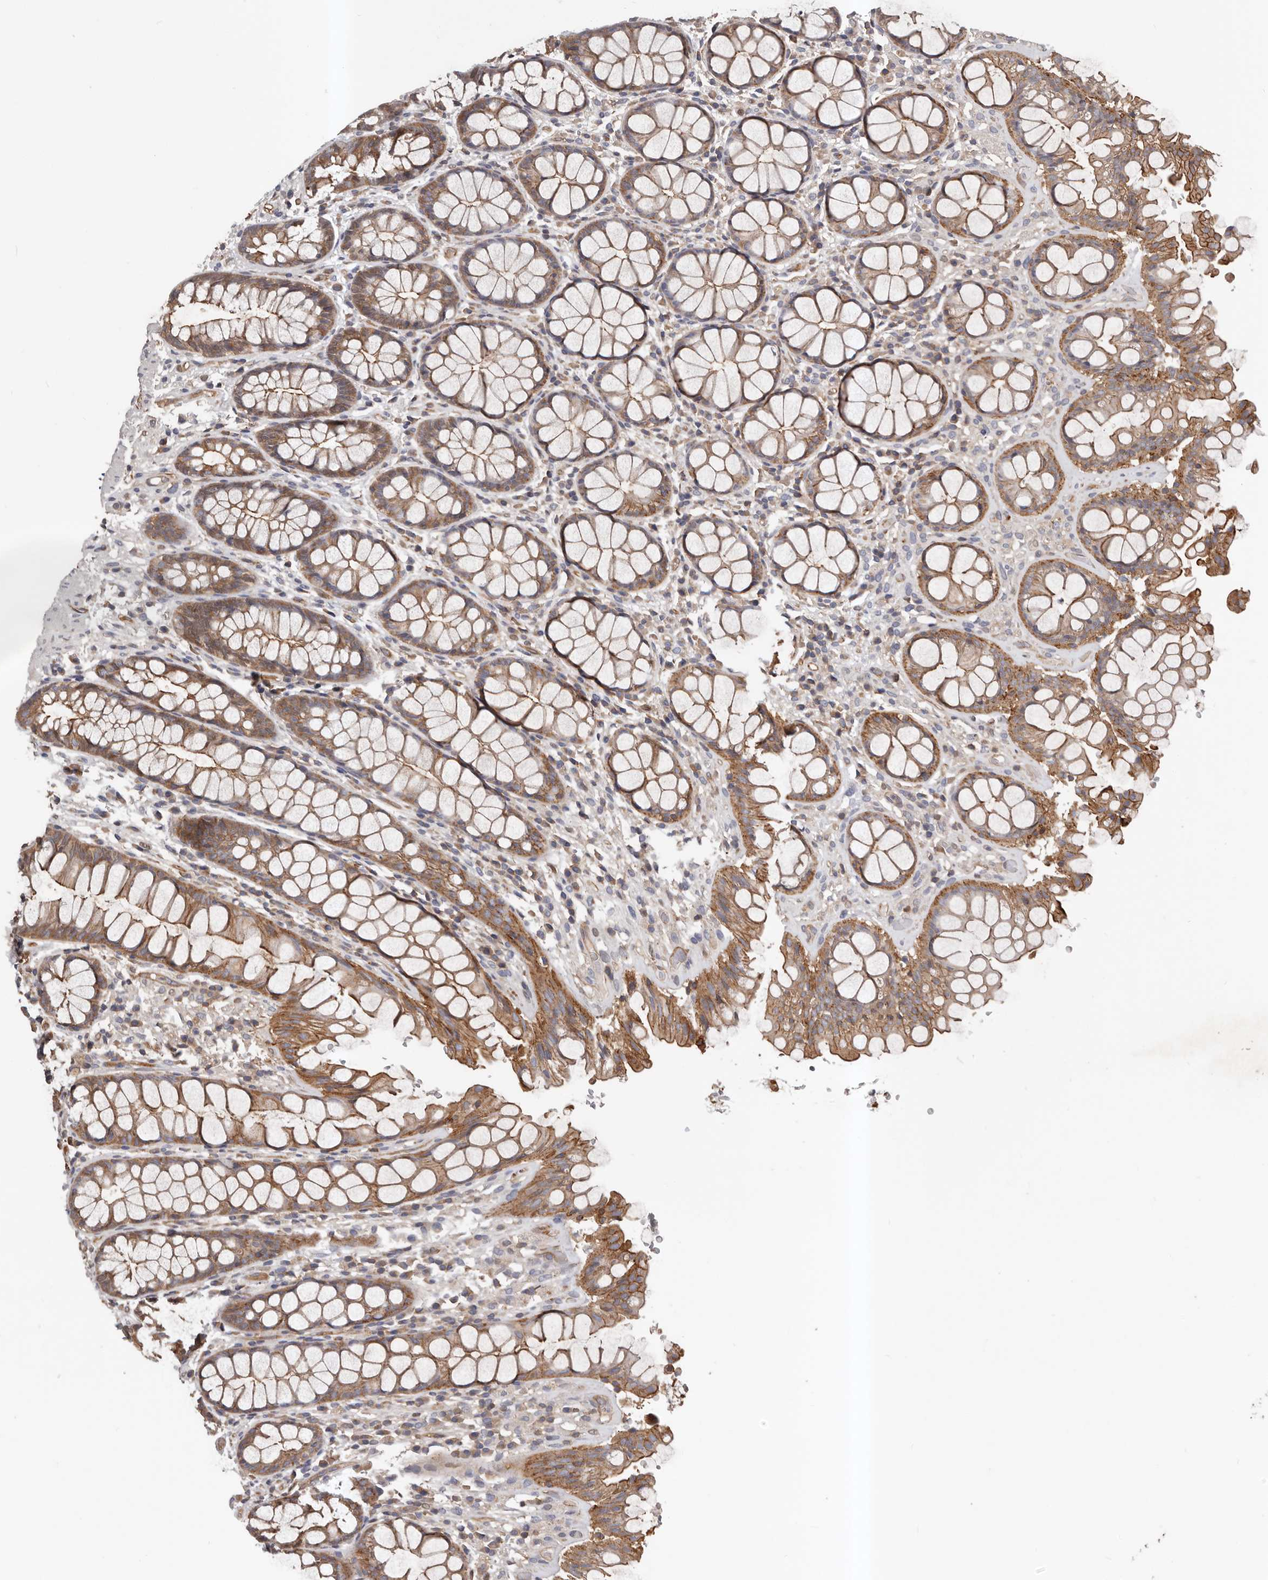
{"staining": {"intensity": "moderate", "quantity": ">75%", "location": "cytoplasmic/membranous"}, "tissue": "rectum", "cell_type": "Glandular cells", "image_type": "normal", "snomed": [{"axis": "morphology", "description": "Normal tissue, NOS"}, {"axis": "topography", "description": "Rectum"}], "caption": "Immunohistochemical staining of normal rectum demonstrates medium levels of moderate cytoplasmic/membranous expression in about >75% of glandular cells. (DAB IHC with brightfield microscopy, high magnification).", "gene": "PNRC2", "patient": {"sex": "male", "age": 64}}